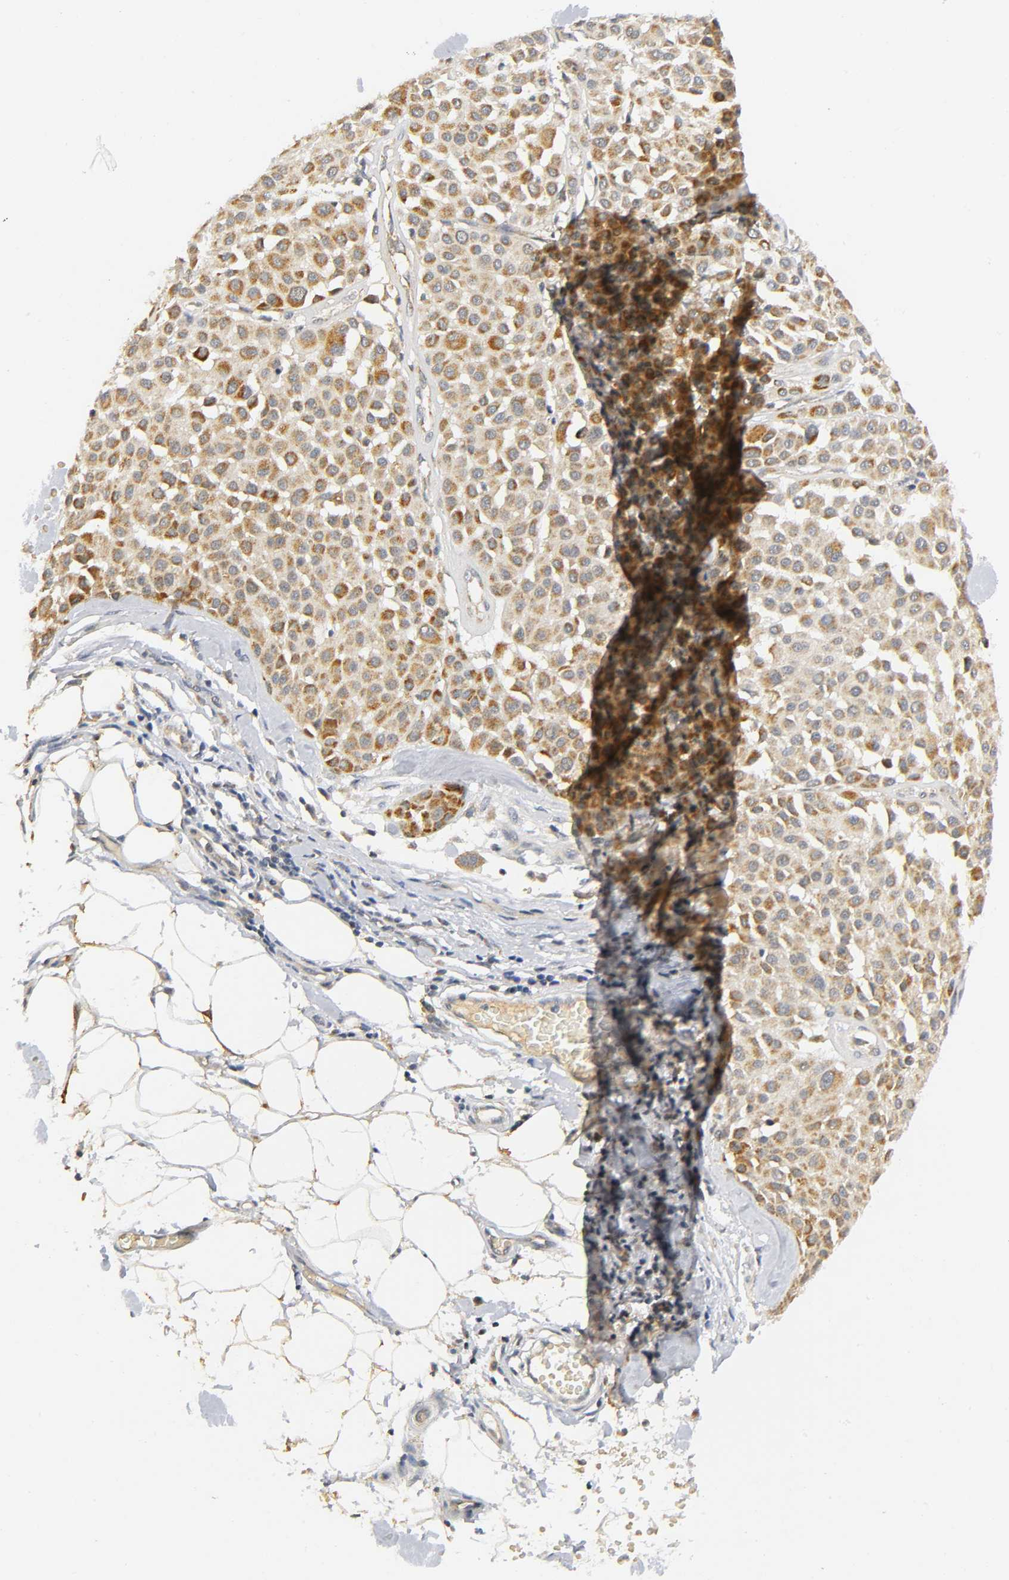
{"staining": {"intensity": "moderate", "quantity": ">75%", "location": "cytoplasmic/membranous"}, "tissue": "melanoma", "cell_type": "Tumor cells", "image_type": "cancer", "snomed": [{"axis": "morphology", "description": "Malignant melanoma, Metastatic site"}, {"axis": "topography", "description": "Soft tissue"}], "caption": "Approximately >75% of tumor cells in human melanoma display moderate cytoplasmic/membranous protein expression as visualized by brown immunohistochemical staining.", "gene": "NRP1", "patient": {"sex": "male", "age": 41}}